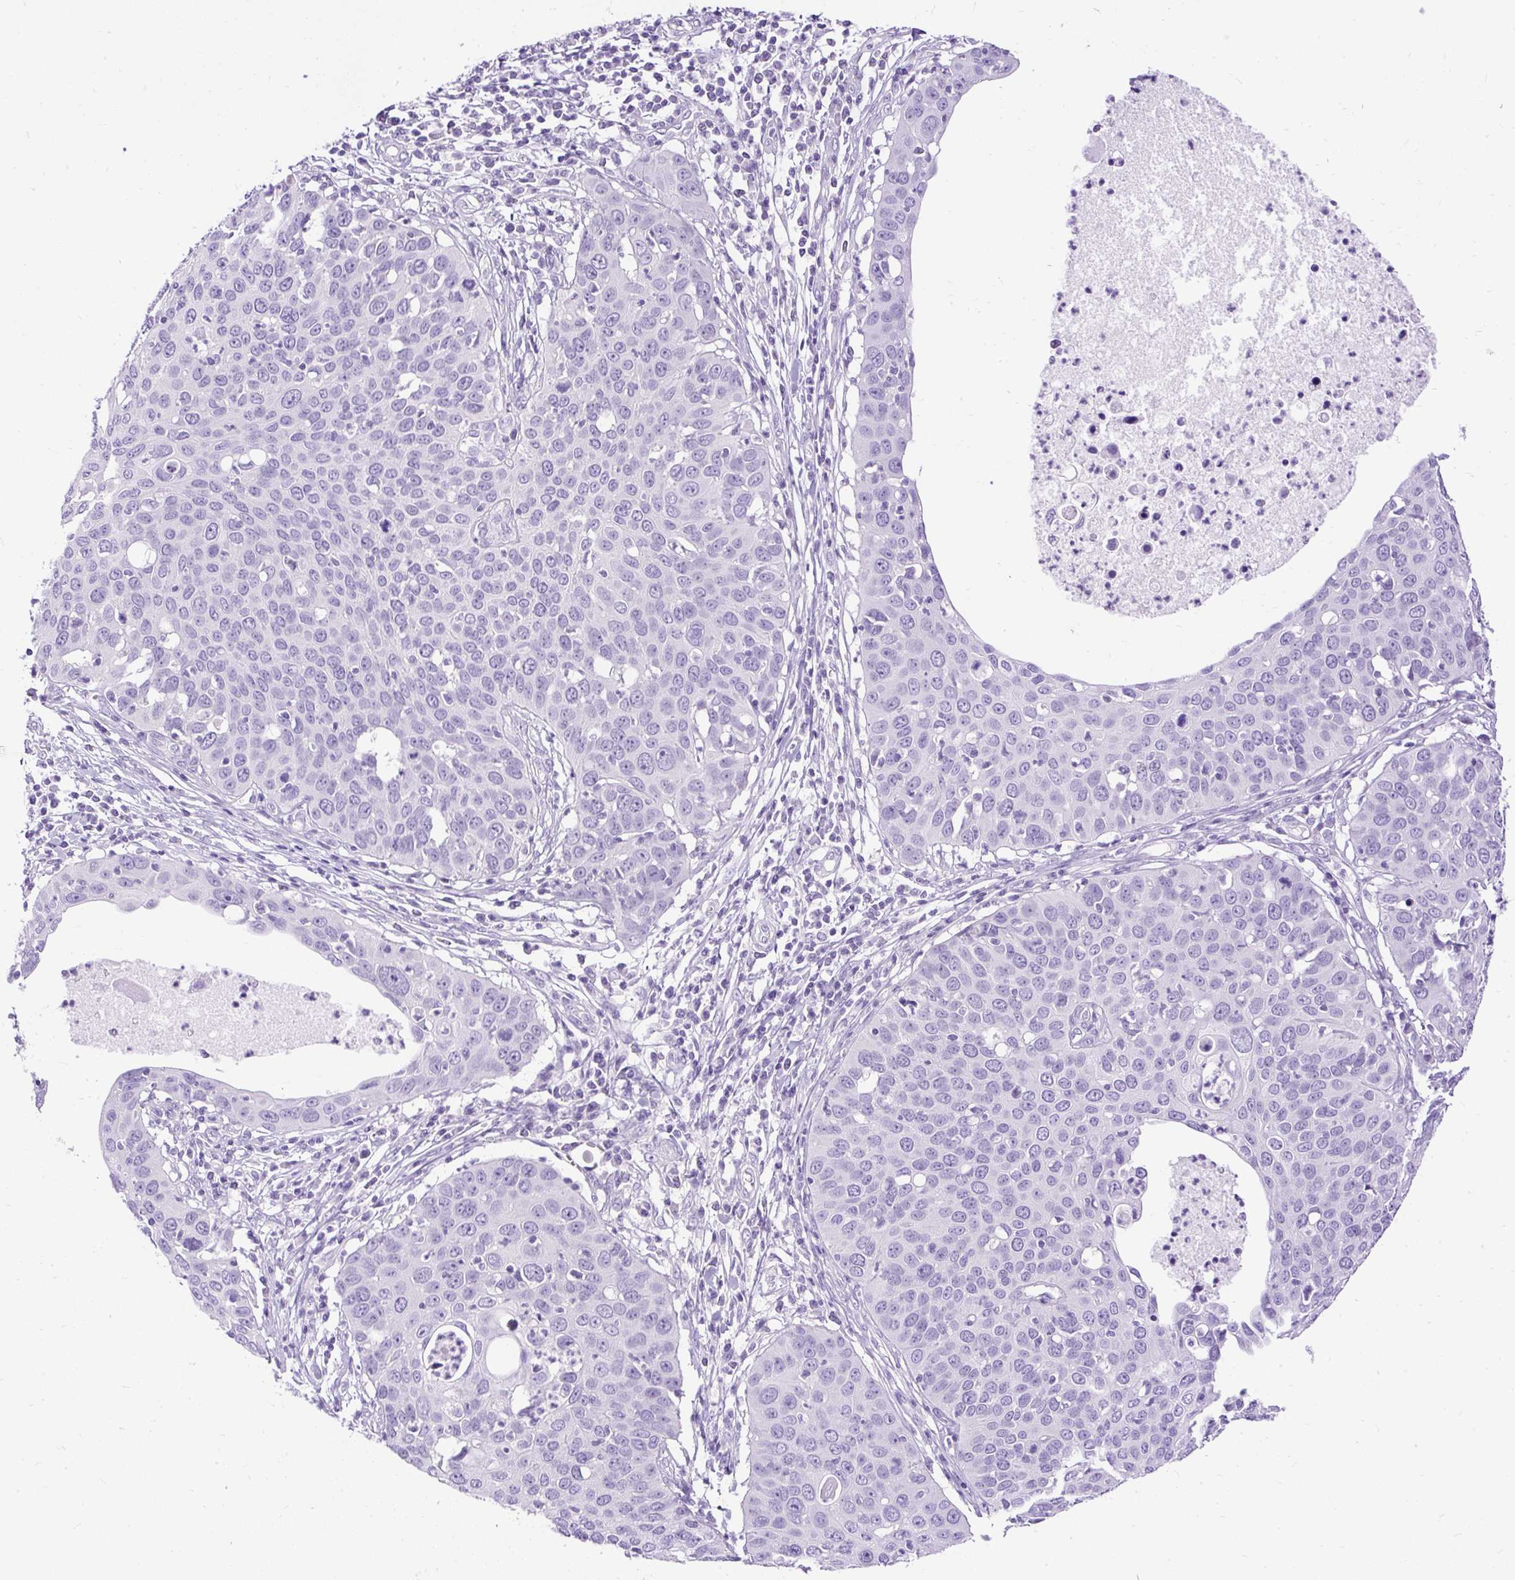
{"staining": {"intensity": "negative", "quantity": "none", "location": "none"}, "tissue": "cervical cancer", "cell_type": "Tumor cells", "image_type": "cancer", "snomed": [{"axis": "morphology", "description": "Squamous cell carcinoma, NOS"}, {"axis": "topography", "description": "Cervix"}], "caption": "Immunohistochemistry histopathology image of human cervical squamous cell carcinoma stained for a protein (brown), which demonstrates no staining in tumor cells.", "gene": "HEY1", "patient": {"sex": "female", "age": 36}}